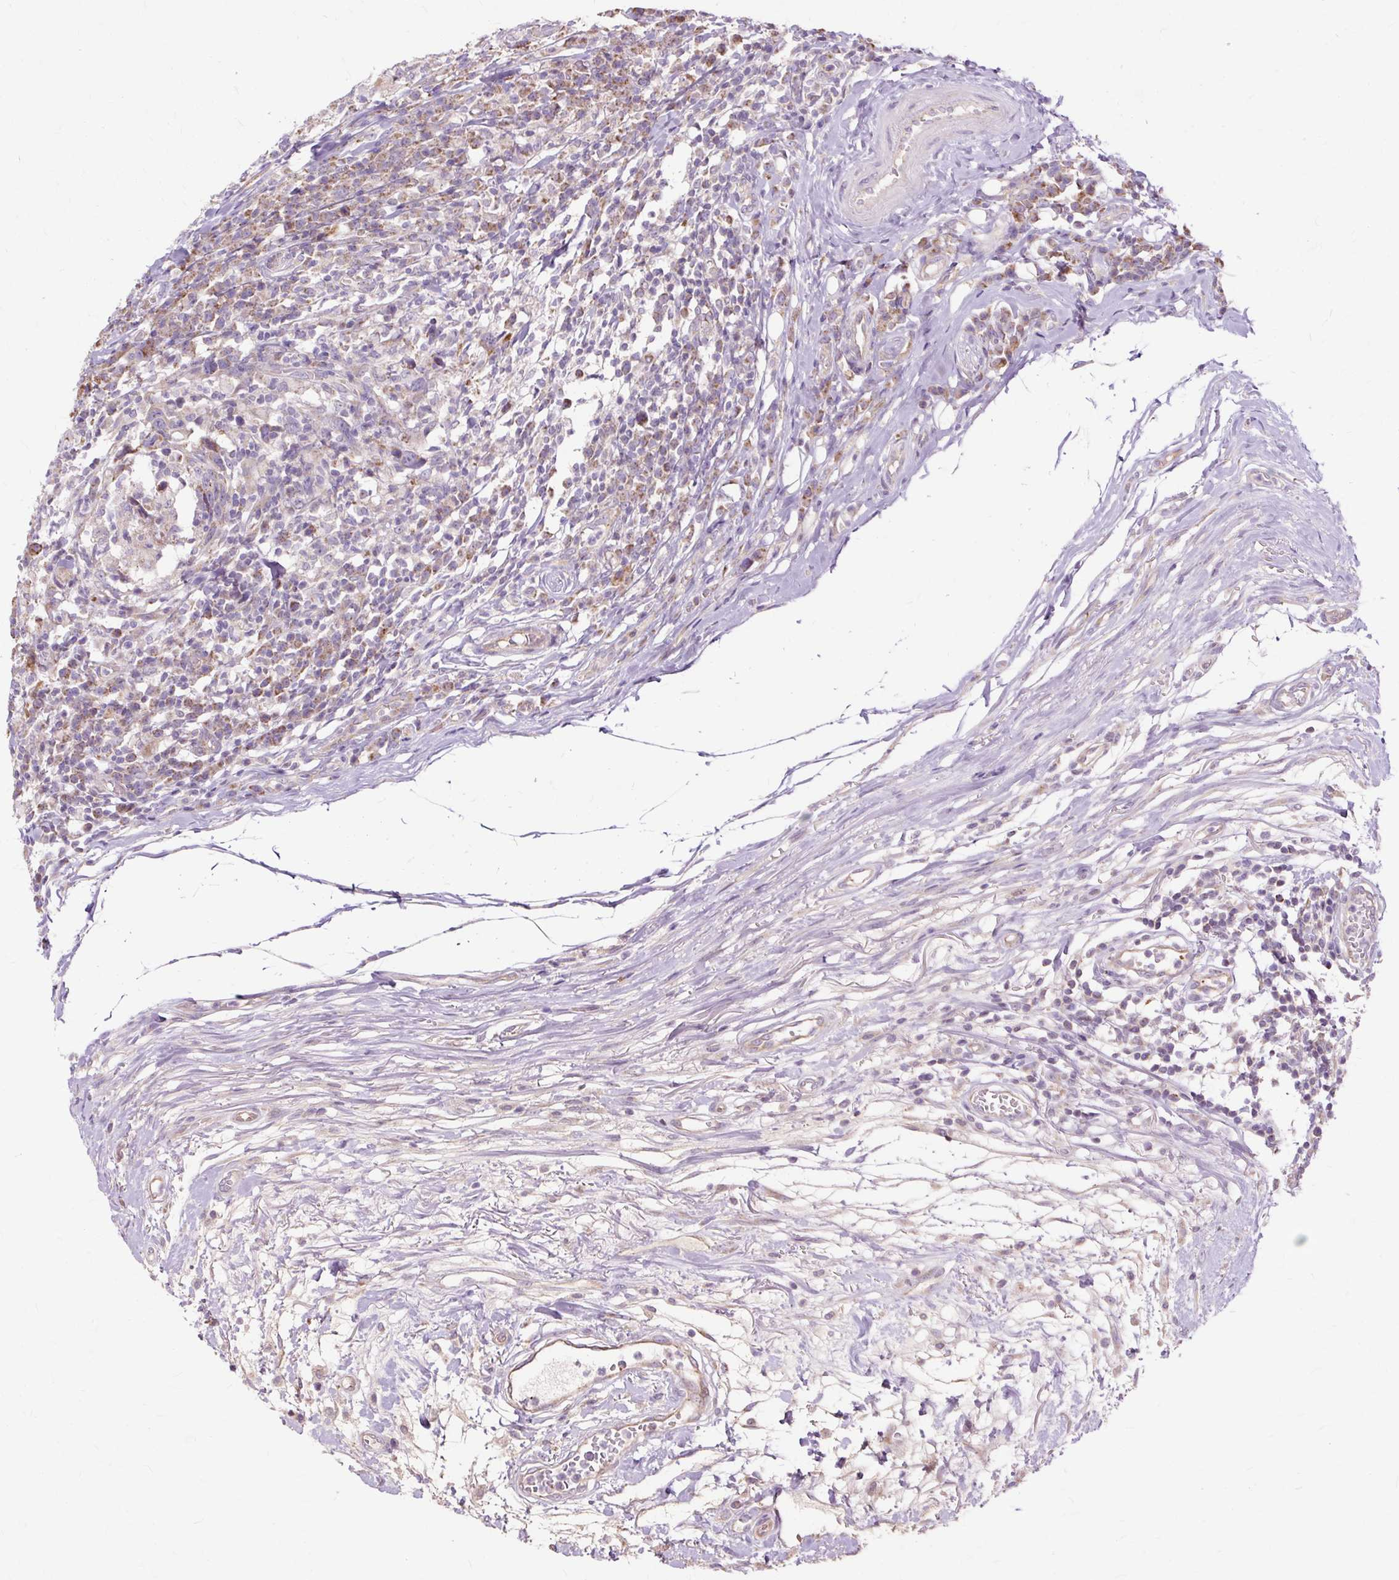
{"staining": {"intensity": "moderate", "quantity": ">75%", "location": "cytoplasmic/membranous"}, "tissue": "head and neck cancer", "cell_type": "Tumor cells", "image_type": "cancer", "snomed": [{"axis": "morphology", "description": "Squamous cell carcinoma, NOS"}, {"axis": "topography", "description": "Head-Neck"}], "caption": "Protein expression analysis of human head and neck cancer (squamous cell carcinoma) reveals moderate cytoplasmic/membranous expression in approximately >75% of tumor cells.", "gene": "PDZD2", "patient": {"sex": "male", "age": 66}}